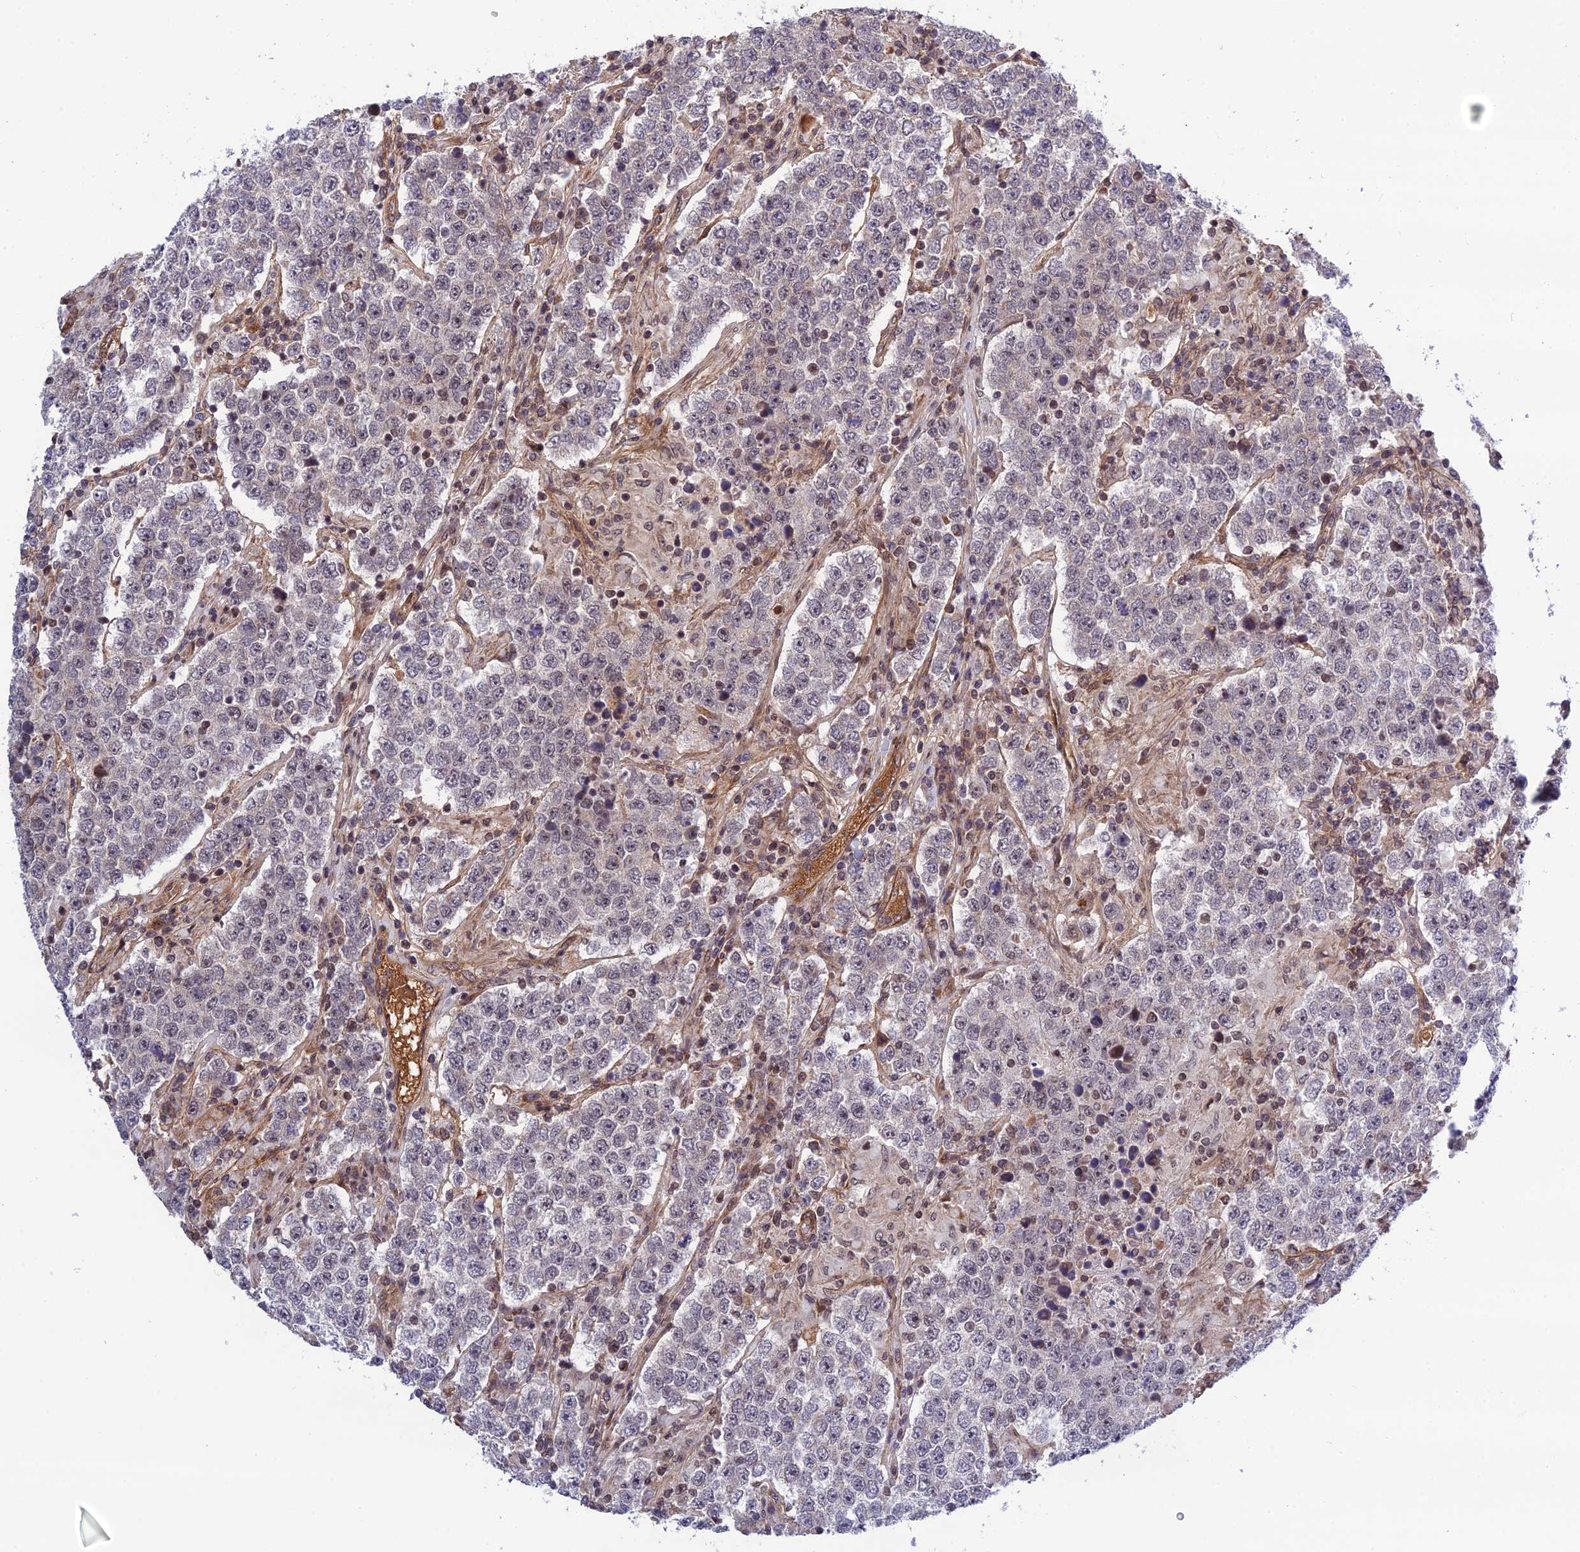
{"staining": {"intensity": "negative", "quantity": "none", "location": "none"}, "tissue": "testis cancer", "cell_type": "Tumor cells", "image_type": "cancer", "snomed": [{"axis": "morphology", "description": "Normal tissue, NOS"}, {"axis": "morphology", "description": "Urothelial carcinoma, High grade"}, {"axis": "morphology", "description": "Seminoma, NOS"}, {"axis": "morphology", "description": "Carcinoma, Embryonal, NOS"}, {"axis": "topography", "description": "Urinary bladder"}, {"axis": "topography", "description": "Testis"}], "caption": "Immunohistochemical staining of human embryonal carcinoma (testis) demonstrates no significant expression in tumor cells.", "gene": "REXO1", "patient": {"sex": "male", "age": 41}}